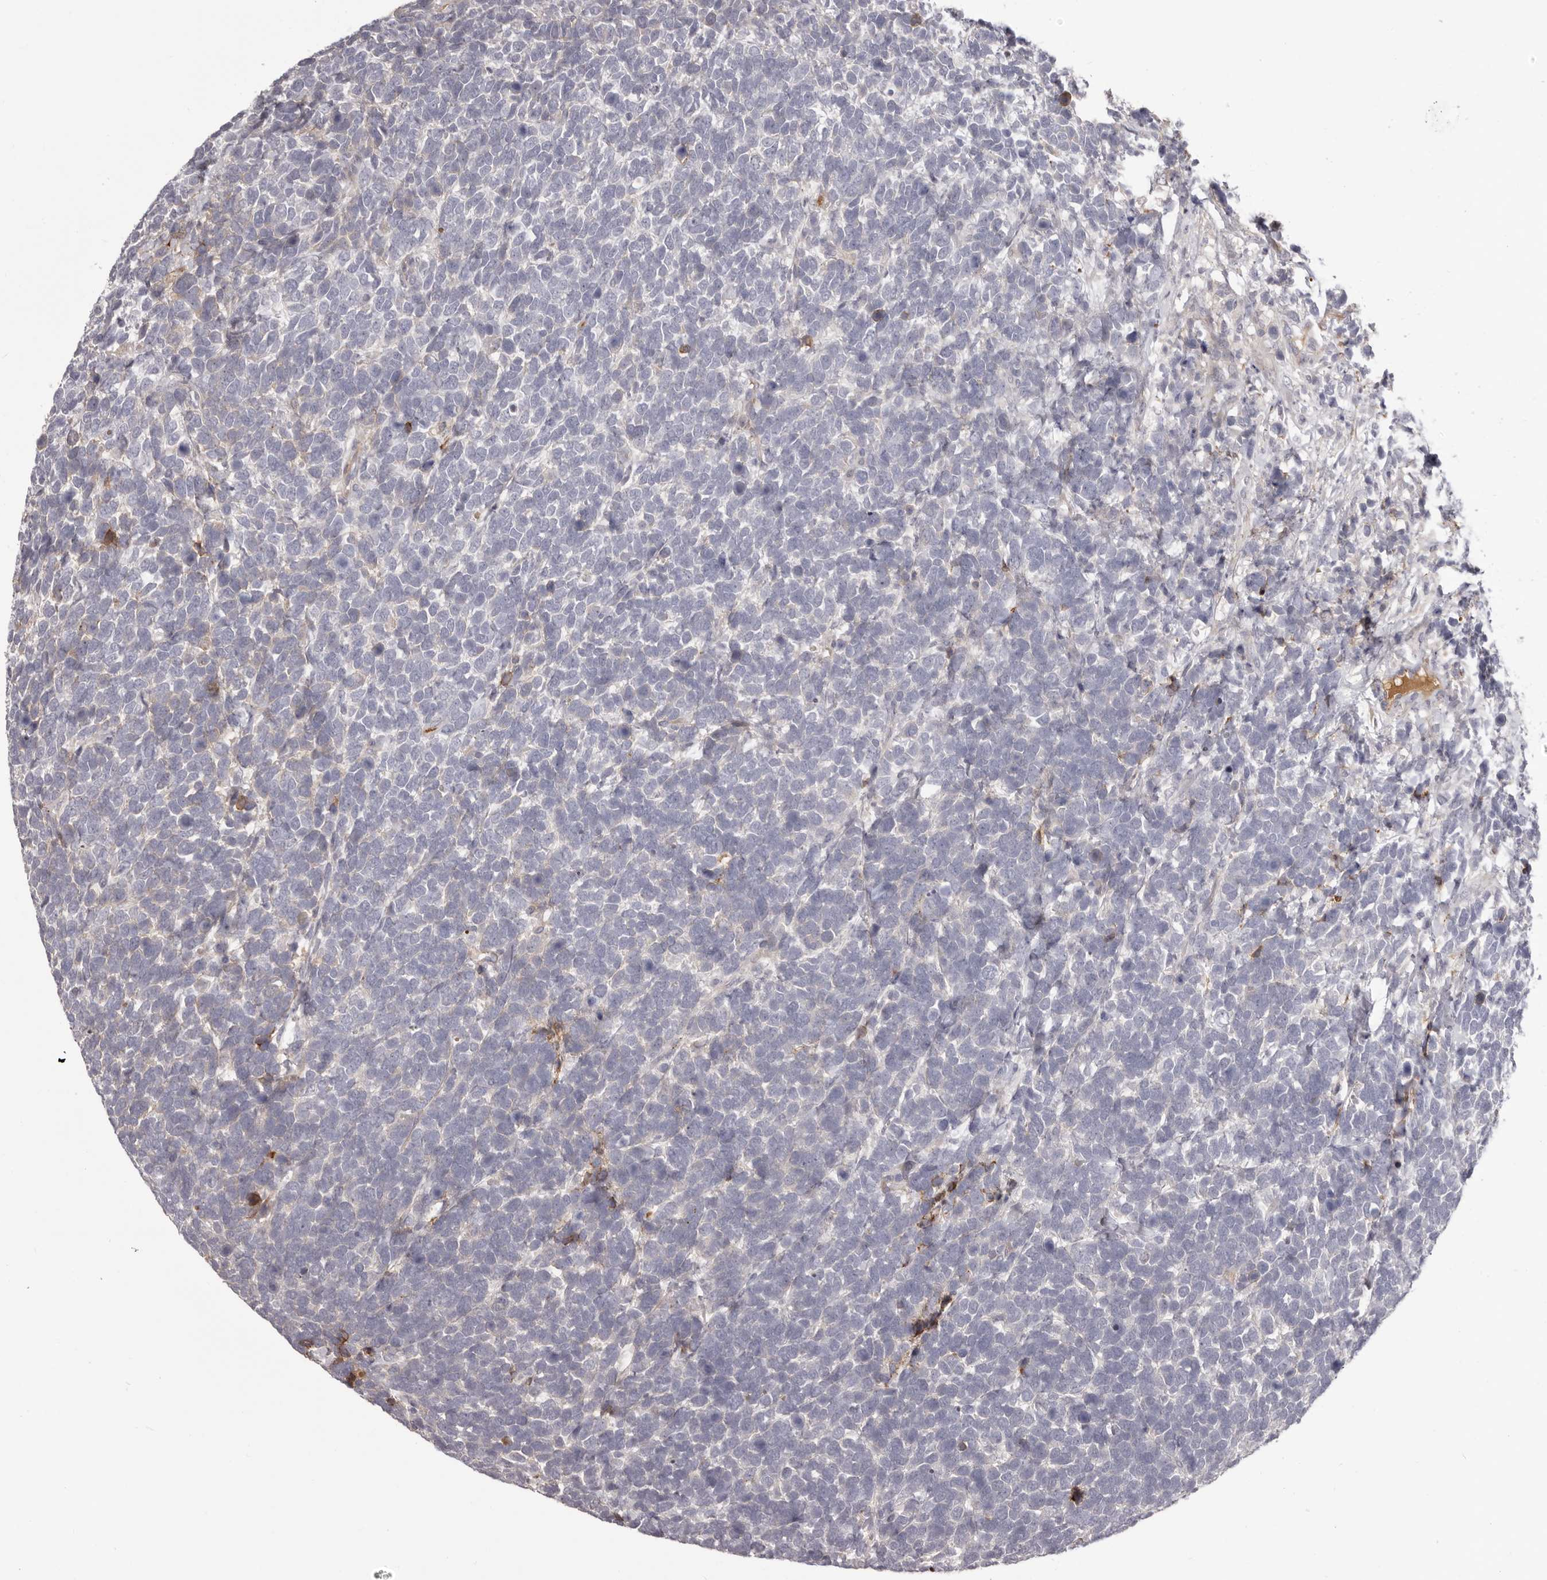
{"staining": {"intensity": "negative", "quantity": "none", "location": "none"}, "tissue": "urothelial cancer", "cell_type": "Tumor cells", "image_type": "cancer", "snomed": [{"axis": "morphology", "description": "Urothelial carcinoma, High grade"}, {"axis": "topography", "description": "Urinary bladder"}], "caption": "The immunohistochemistry micrograph has no significant expression in tumor cells of urothelial cancer tissue.", "gene": "OTUD3", "patient": {"sex": "female", "age": 82}}